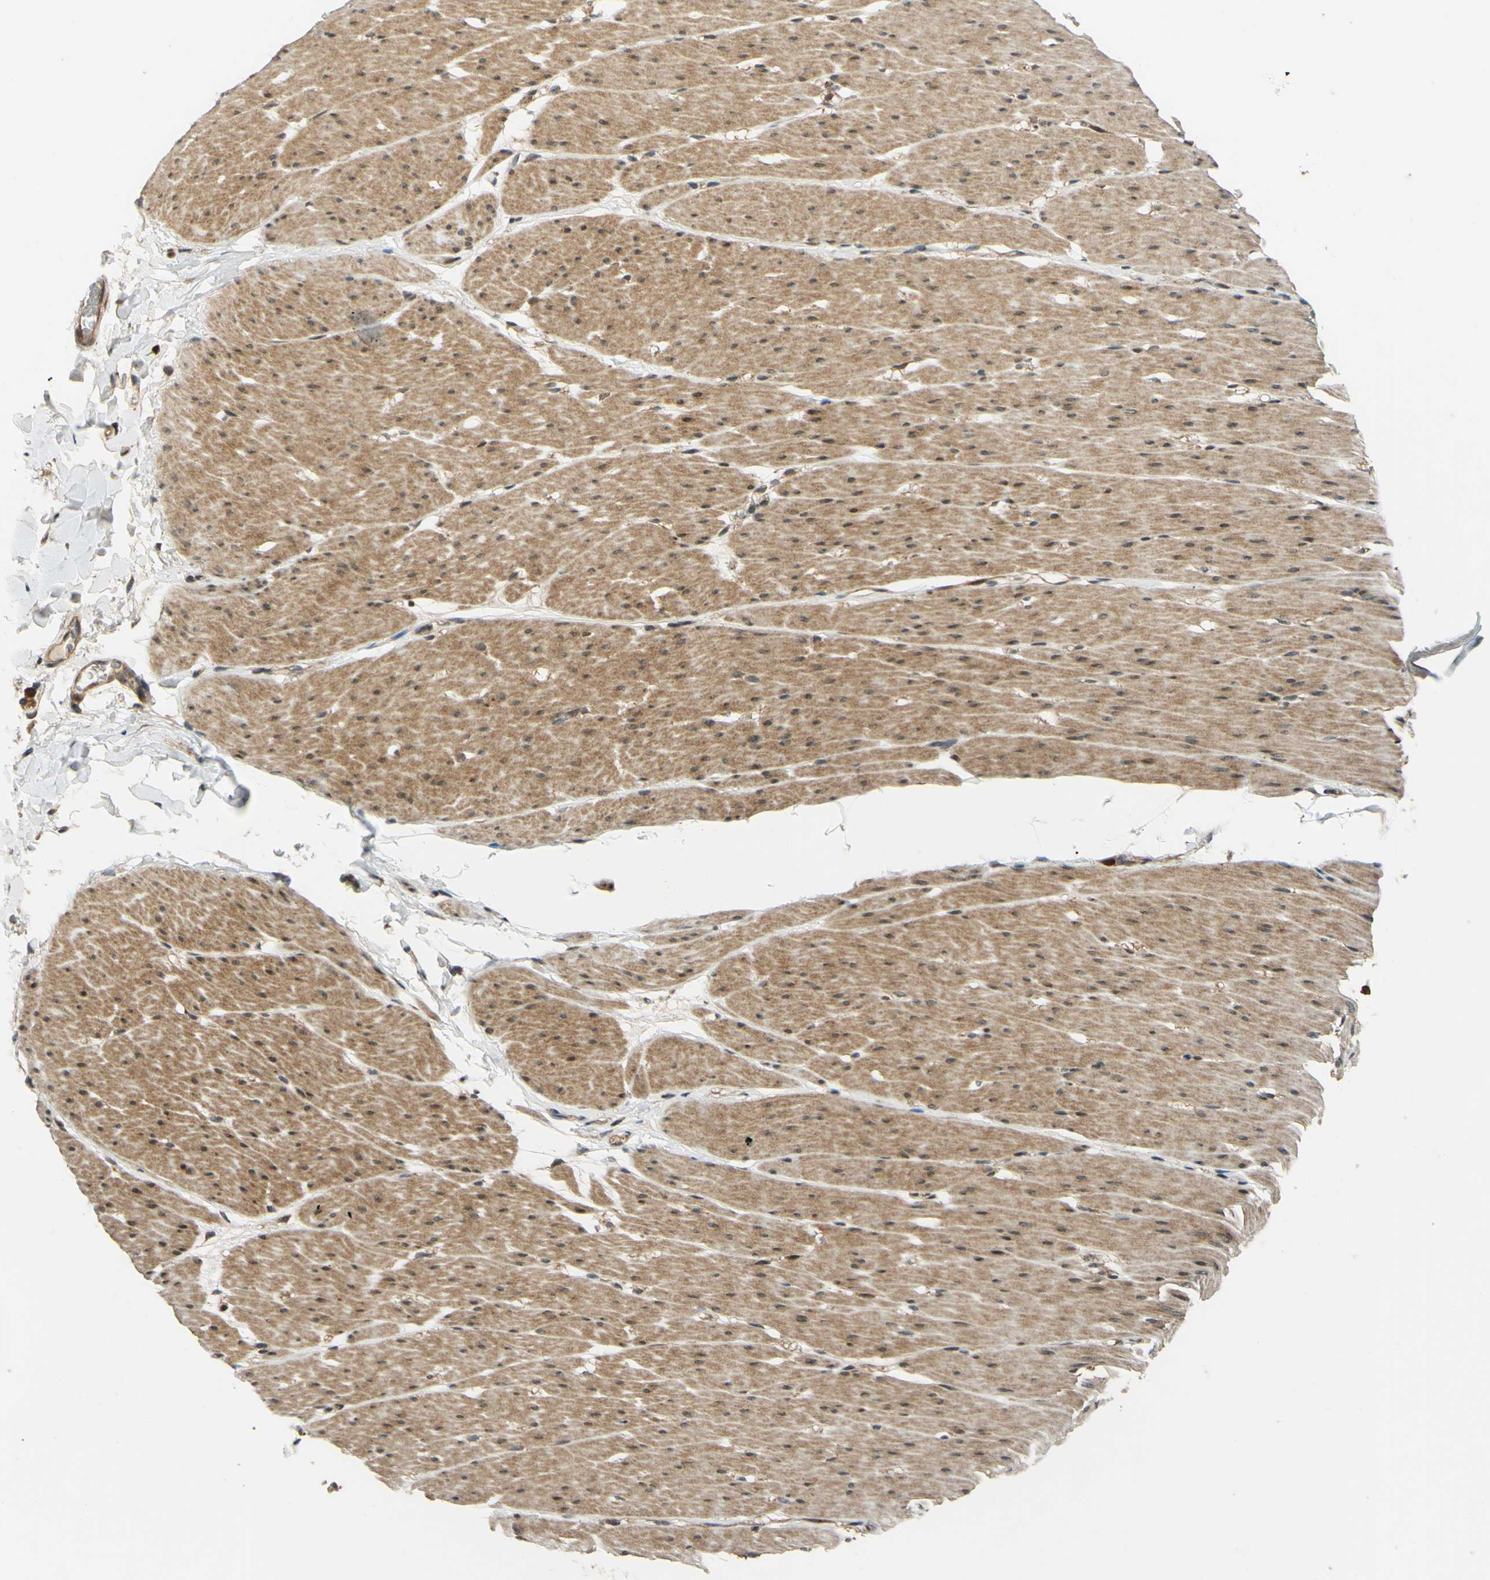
{"staining": {"intensity": "moderate", "quantity": "25%-75%", "location": "cytoplasmic/membranous"}, "tissue": "smooth muscle", "cell_type": "Smooth muscle cells", "image_type": "normal", "snomed": [{"axis": "morphology", "description": "Normal tissue, NOS"}, {"axis": "topography", "description": "Smooth muscle"}, {"axis": "topography", "description": "Colon"}], "caption": "A high-resolution photomicrograph shows immunohistochemistry (IHC) staining of benign smooth muscle, which demonstrates moderate cytoplasmic/membranous expression in about 25%-75% of smooth muscle cells. (Stains: DAB (3,3'-diaminobenzidine) in brown, nuclei in blue, Microscopy: brightfield microscopy at high magnification).", "gene": "ABCC8", "patient": {"sex": "male", "age": 67}}